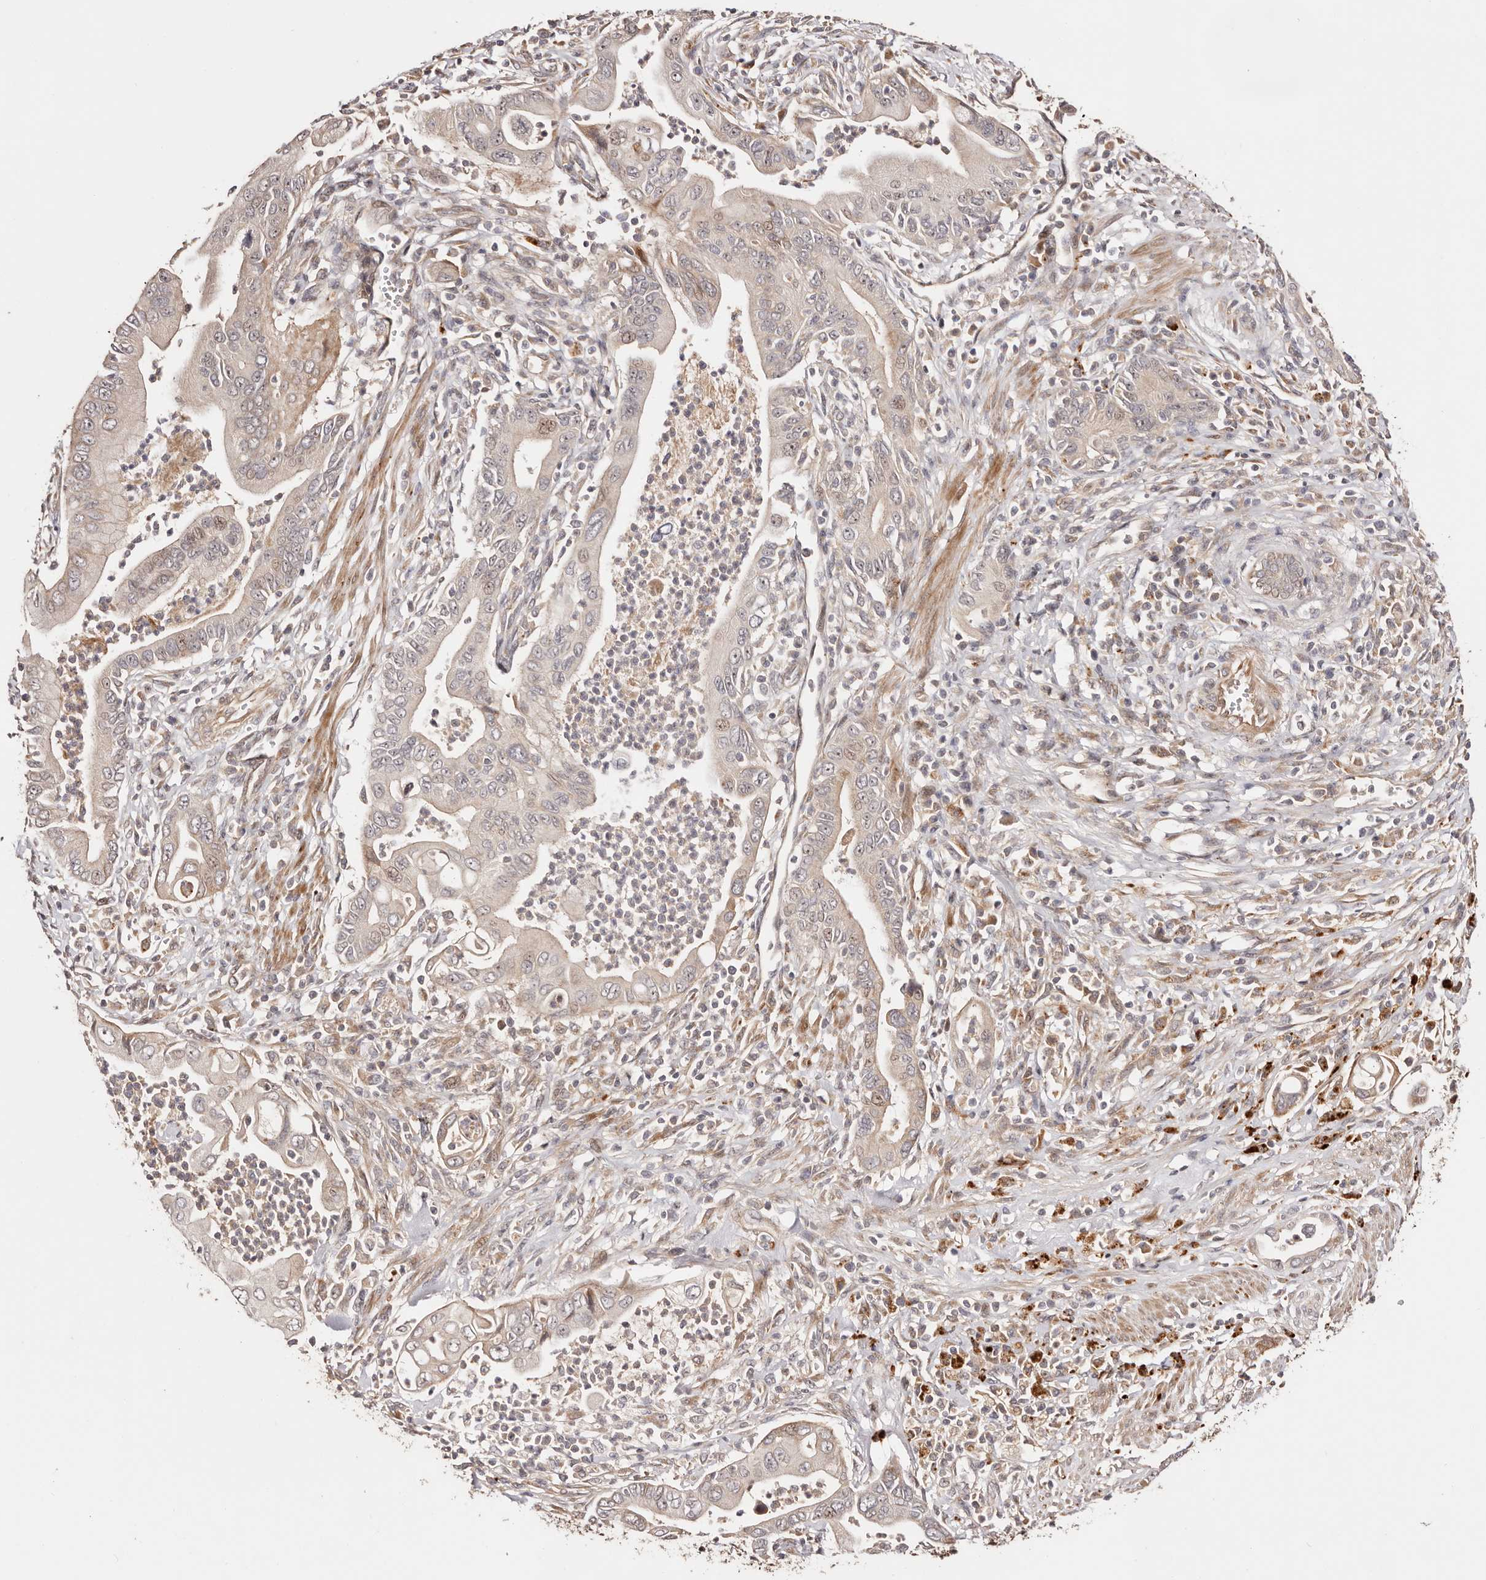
{"staining": {"intensity": "moderate", "quantity": "25%-75%", "location": "cytoplasmic/membranous,nuclear"}, "tissue": "pancreatic cancer", "cell_type": "Tumor cells", "image_type": "cancer", "snomed": [{"axis": "morphology", "description": "Adenocarcinoma, NOS"}, {"axis": "topography", "description": "Pancreas"}], "caption": "Human pancreatic cancer stained with a brown dye shows moderate cytoplasmic/membranous and nuclear positive staining in approximately 25%-75% of tumor cells.", "gene": "PTPN22", "patient": {"sex": "male", "age": 78}}